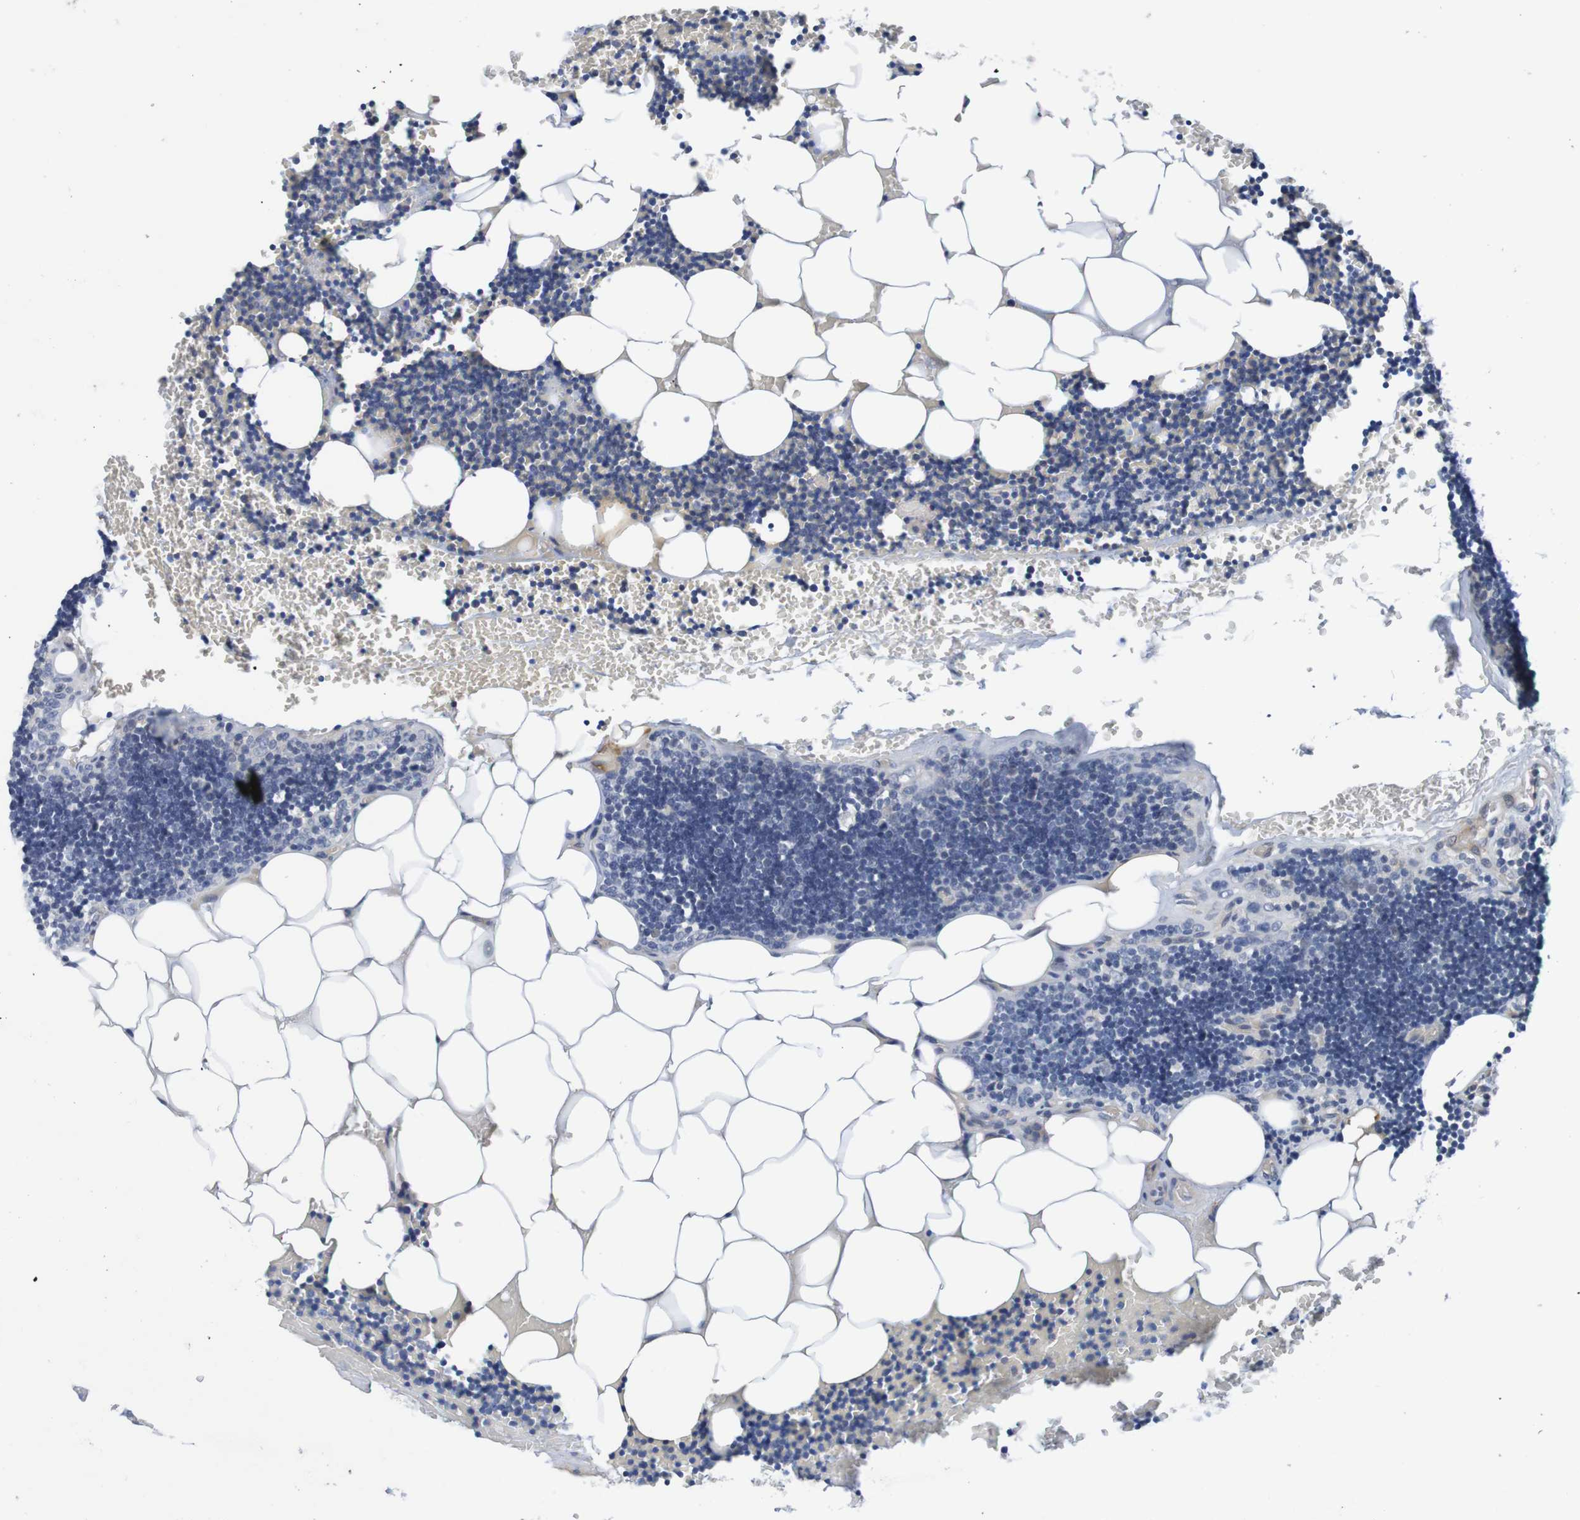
{"staining": {"intensity": "moderate", "quantity": ">75%", "location": "cytoplasmic/membranous"}, "tissue": "lymph node", "cell_type": "Germinal center cells", "image_type": "normal", "snomed": [{"axis": "morphology", "description": "Normal tissue, NOS"}, {"axis": "topography", "description": "Lymph node"}], "caption": "This histopathology image displays immunohistochemistry (IHC) staining of unremarkable human lymph node, with medium moderate cytoplasmic/membranous expression in about >75% of germinal center cells.", "gene": "CPED1", "patient": {"sex": "male", "age": 33}}